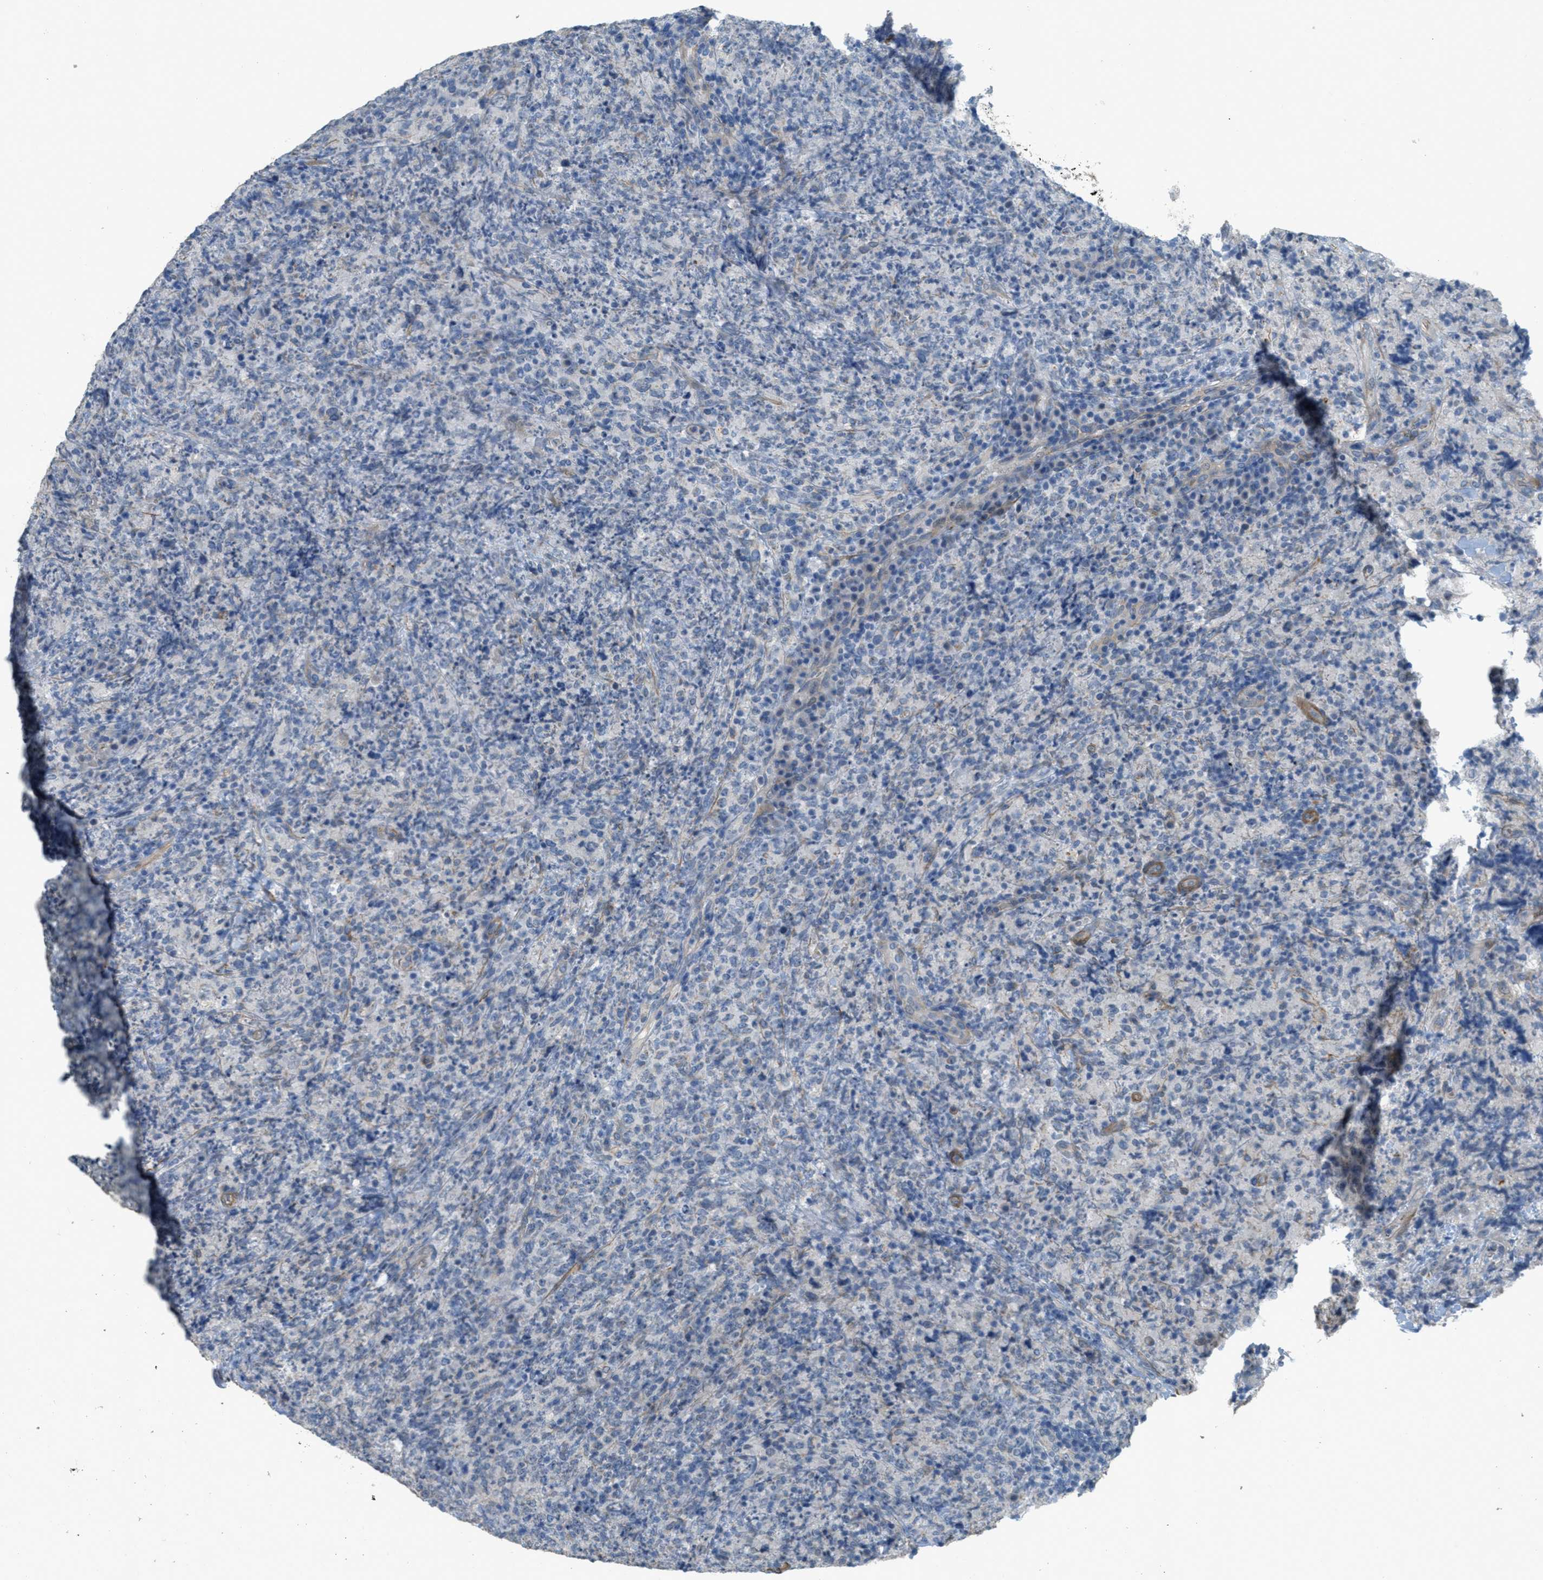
{"staining": {"intensity": "negative", "quantity": "none", "location": "none"}, "tissue": "lymphoma", "cell_type": "Tumor cells", "image_type": "cancer", "snomed": [{"axis": "morphology", "description": "Malignant lymphoma, non-Hodgkin's type, High grade"}, {"axis": "topography", "description": "Tonsil"}], "caption": "Immunohistochemistry of human malignant lymphoma, non-Hodgkin's type (high-grade) exhibits no staining in tumor cells.", "gene": "MRS2", "patient": {"sex": "female", "age": 36}}